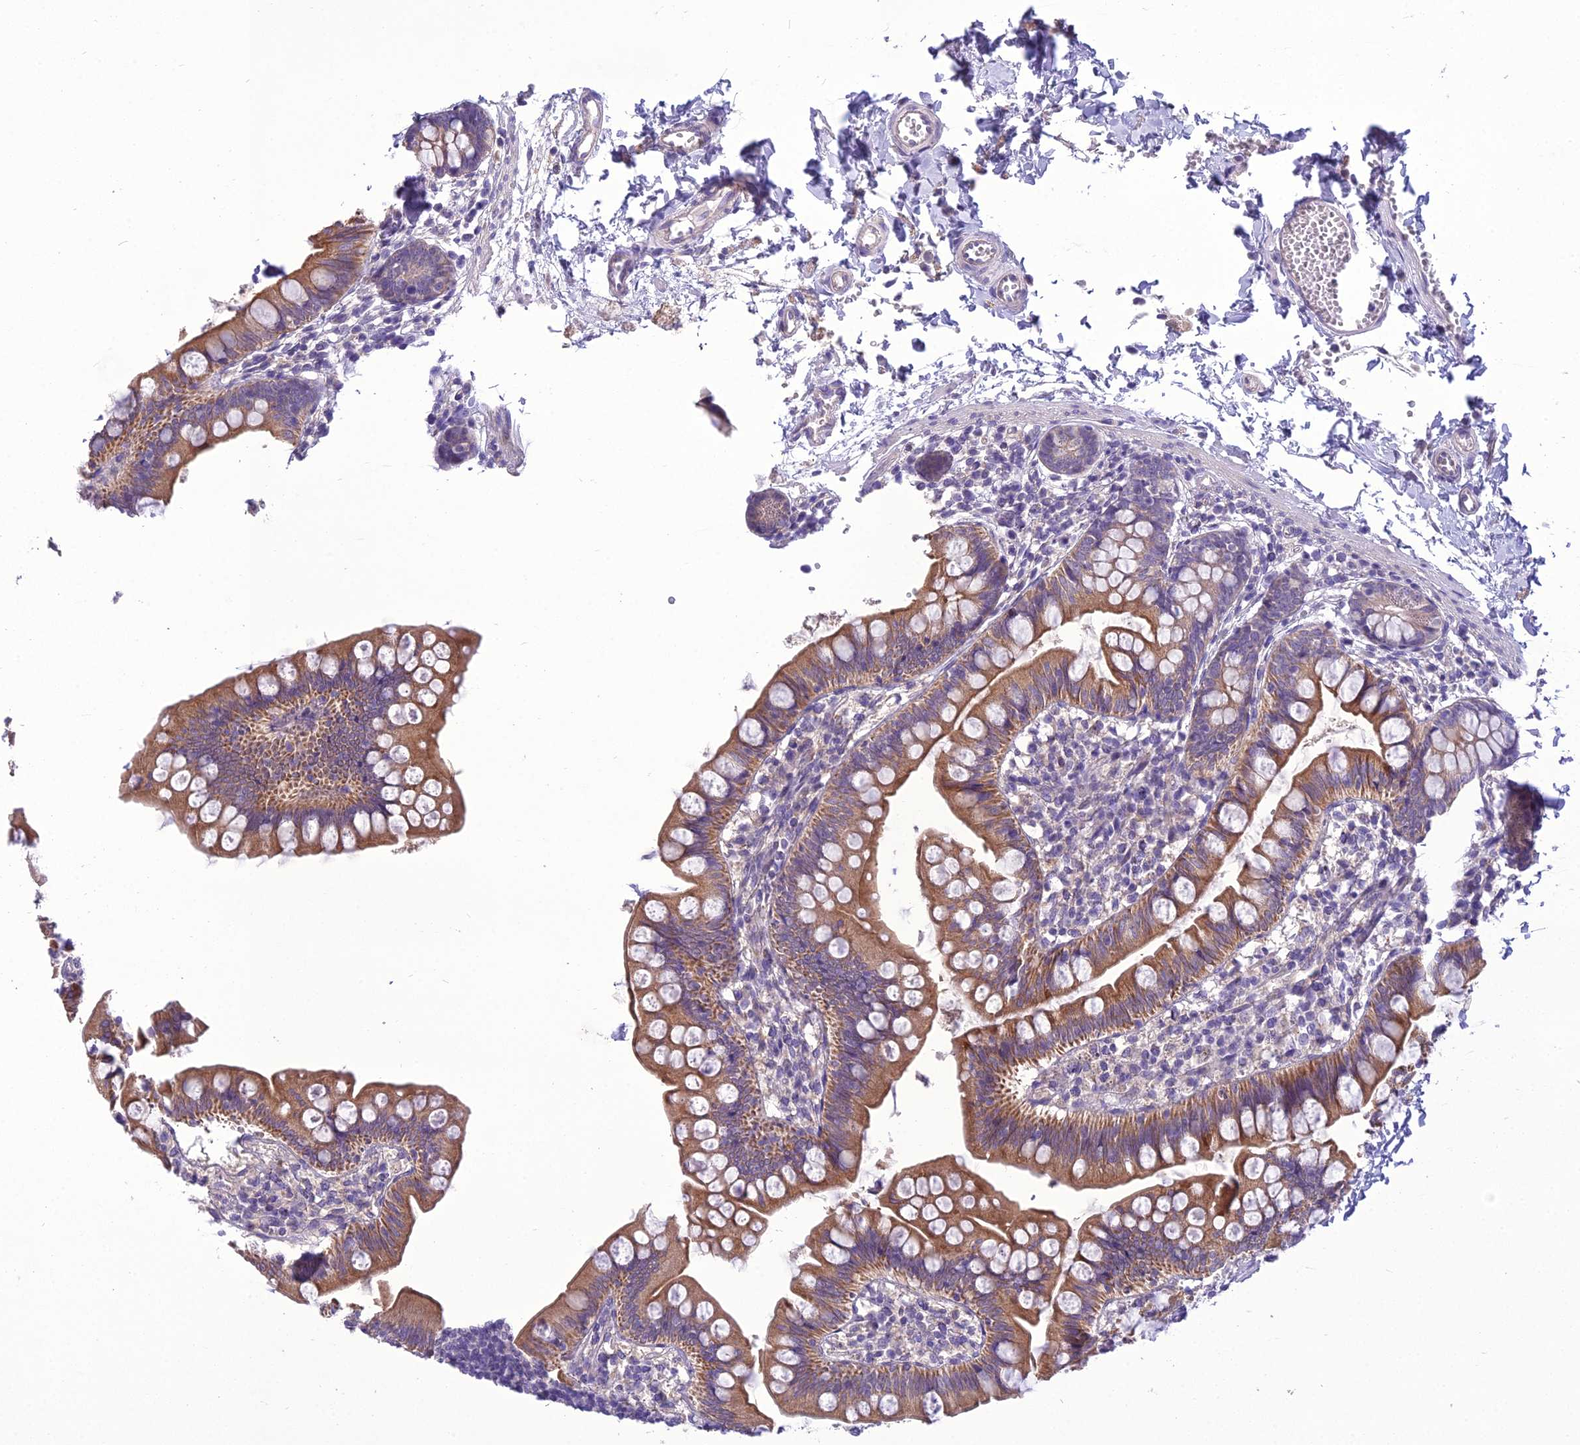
{"staining": {"intensity": "moderate", "quantity": ">75%", "location": "cytoplasmic/membranous"}, "tissue": "small intestine", "cell_type": "Glandular cells", "image_type": "normal", "snomed": [{"axis": "morphology", "description": "Normal tissue, NOS"}, {"axis": "topography", "description": "Small intestine"}], "caption": "Immunohistochemistry photomicrograph of normal small intestine: small intestine stained using immunohistochemistry demonstrates medium levels of moderate protein expression localized specifically in the cytoplasmic/membranous of glandular cells, appearing as a cytoplasmic/membranous brown color.", "gene": "SCRT1", "patient": {"sex": "male", "age": 7}}